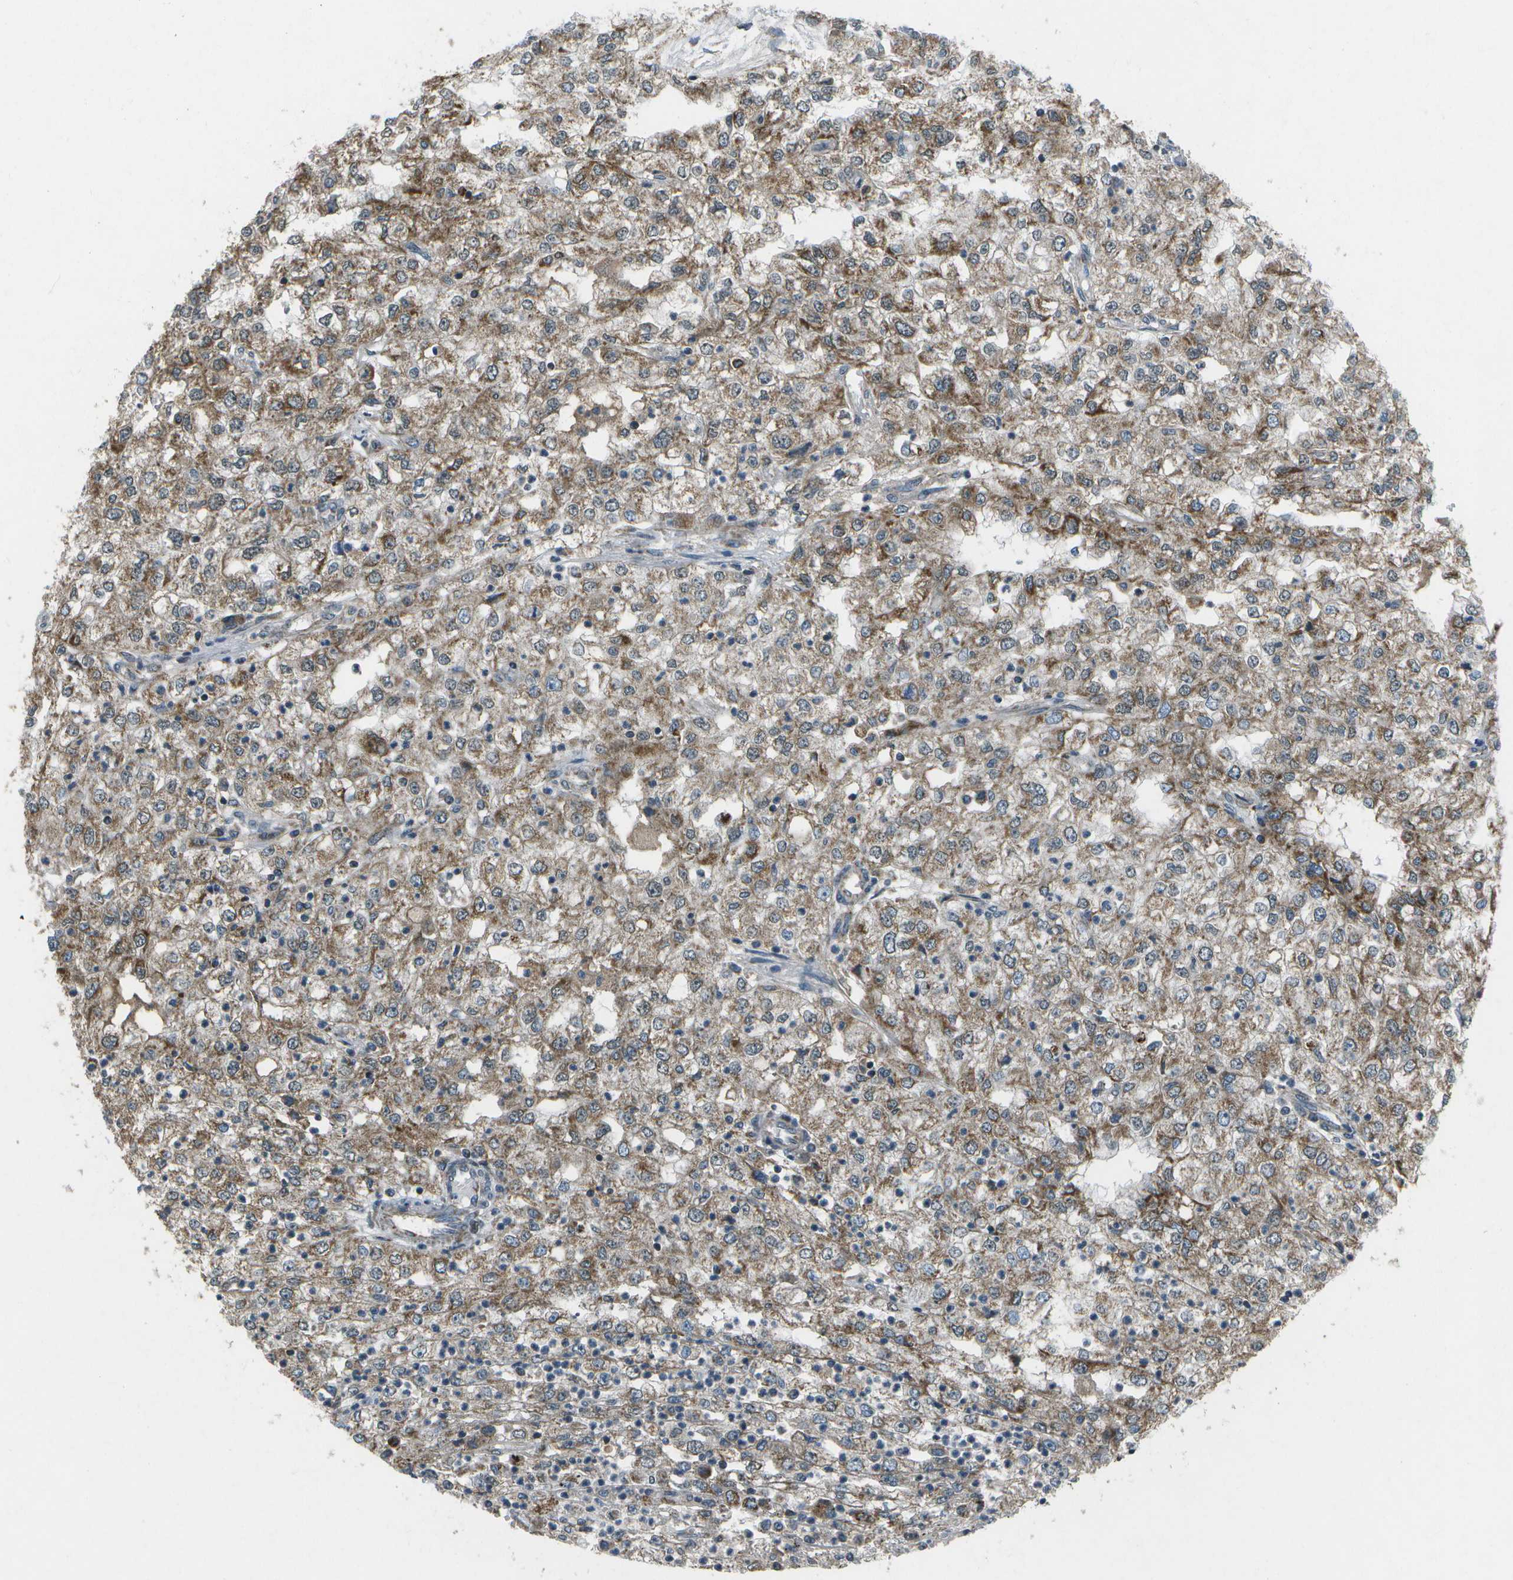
{"staining": {"intensity": "moderate", "quantity": ">75%", "location": "cytoplasmic/membranous"}, "tissue": "renal cancer", "cell_type": "Tumor cells", "image_type": "cancer", "snomed": [{"axis": "morphology", "description": "Adenocarcinoma, NOS"}, {"axis": "topography", "description": "Kidney"}], "caption": "DAB immunohistochemical staining of human renal cancer (adenocarcinoma) shows moderate cytoplasmic/membranous protein positivity in about >75% of tumor cells. Nuclei are stained in blue.", "gene": "EIF2AK1", "patient": {"sex": "female", "age": 54}}